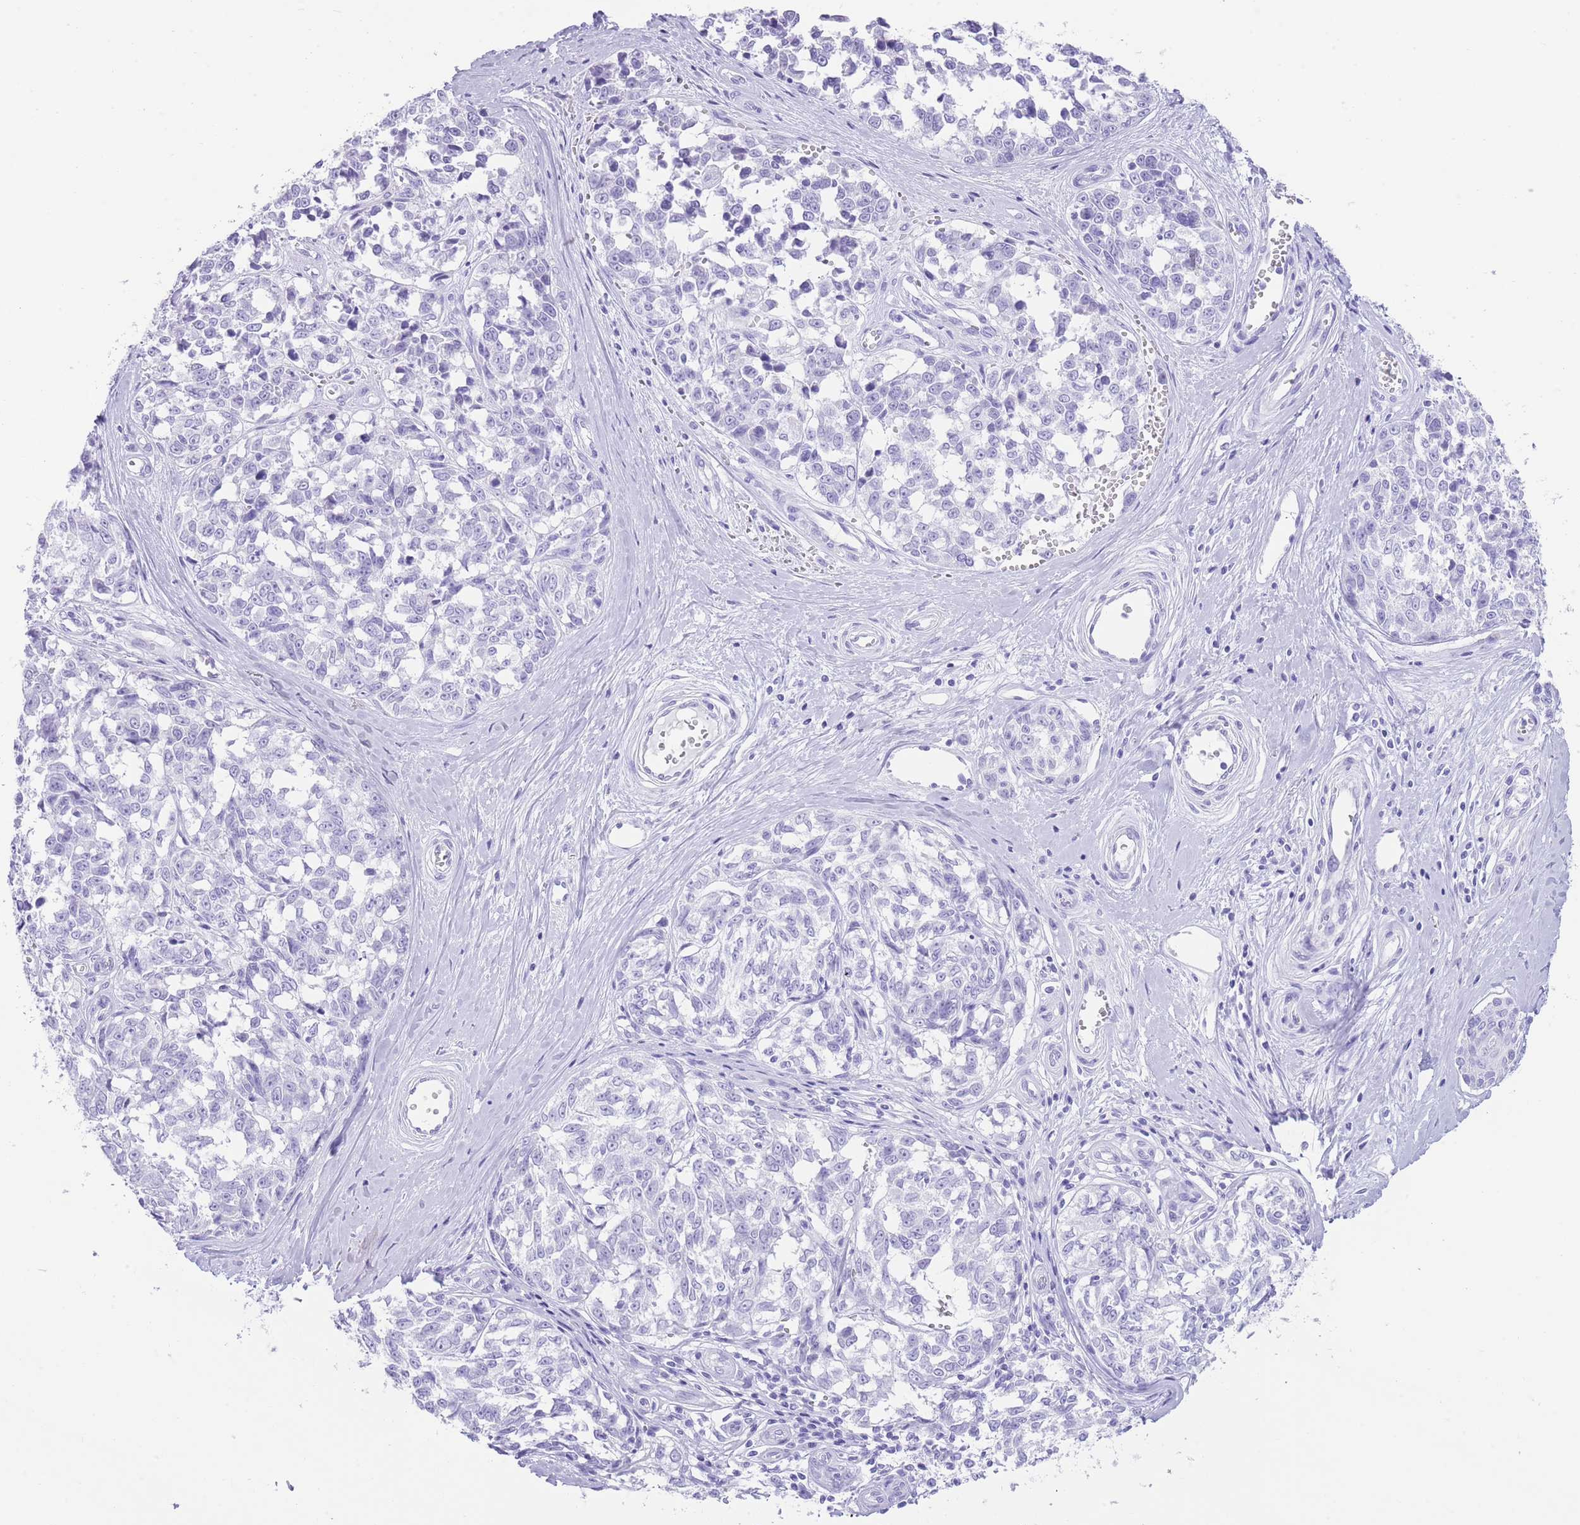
{"staining": {"intensity": "negative", "quantity": "none", "location": "none"}, "tissue": "melanoma", "cell_type": "Tumor cells", "image_type": "cancer", "snomed": [{"axis": "morphology", "description": "Normal tissue, NOS"}, {"axis": "morphology", "description": "Malignant melanoma, NOS"}, {"axis": "topography", "description": "Skin"}], "caption": "Immunohistochemistry (IHC) photomicrograph of melanoma stained for a protein (brown), which demonstrates no staining in tumor cells.", "gene": "ELOA2", "patient": {"sex": "female", "age": 64}}